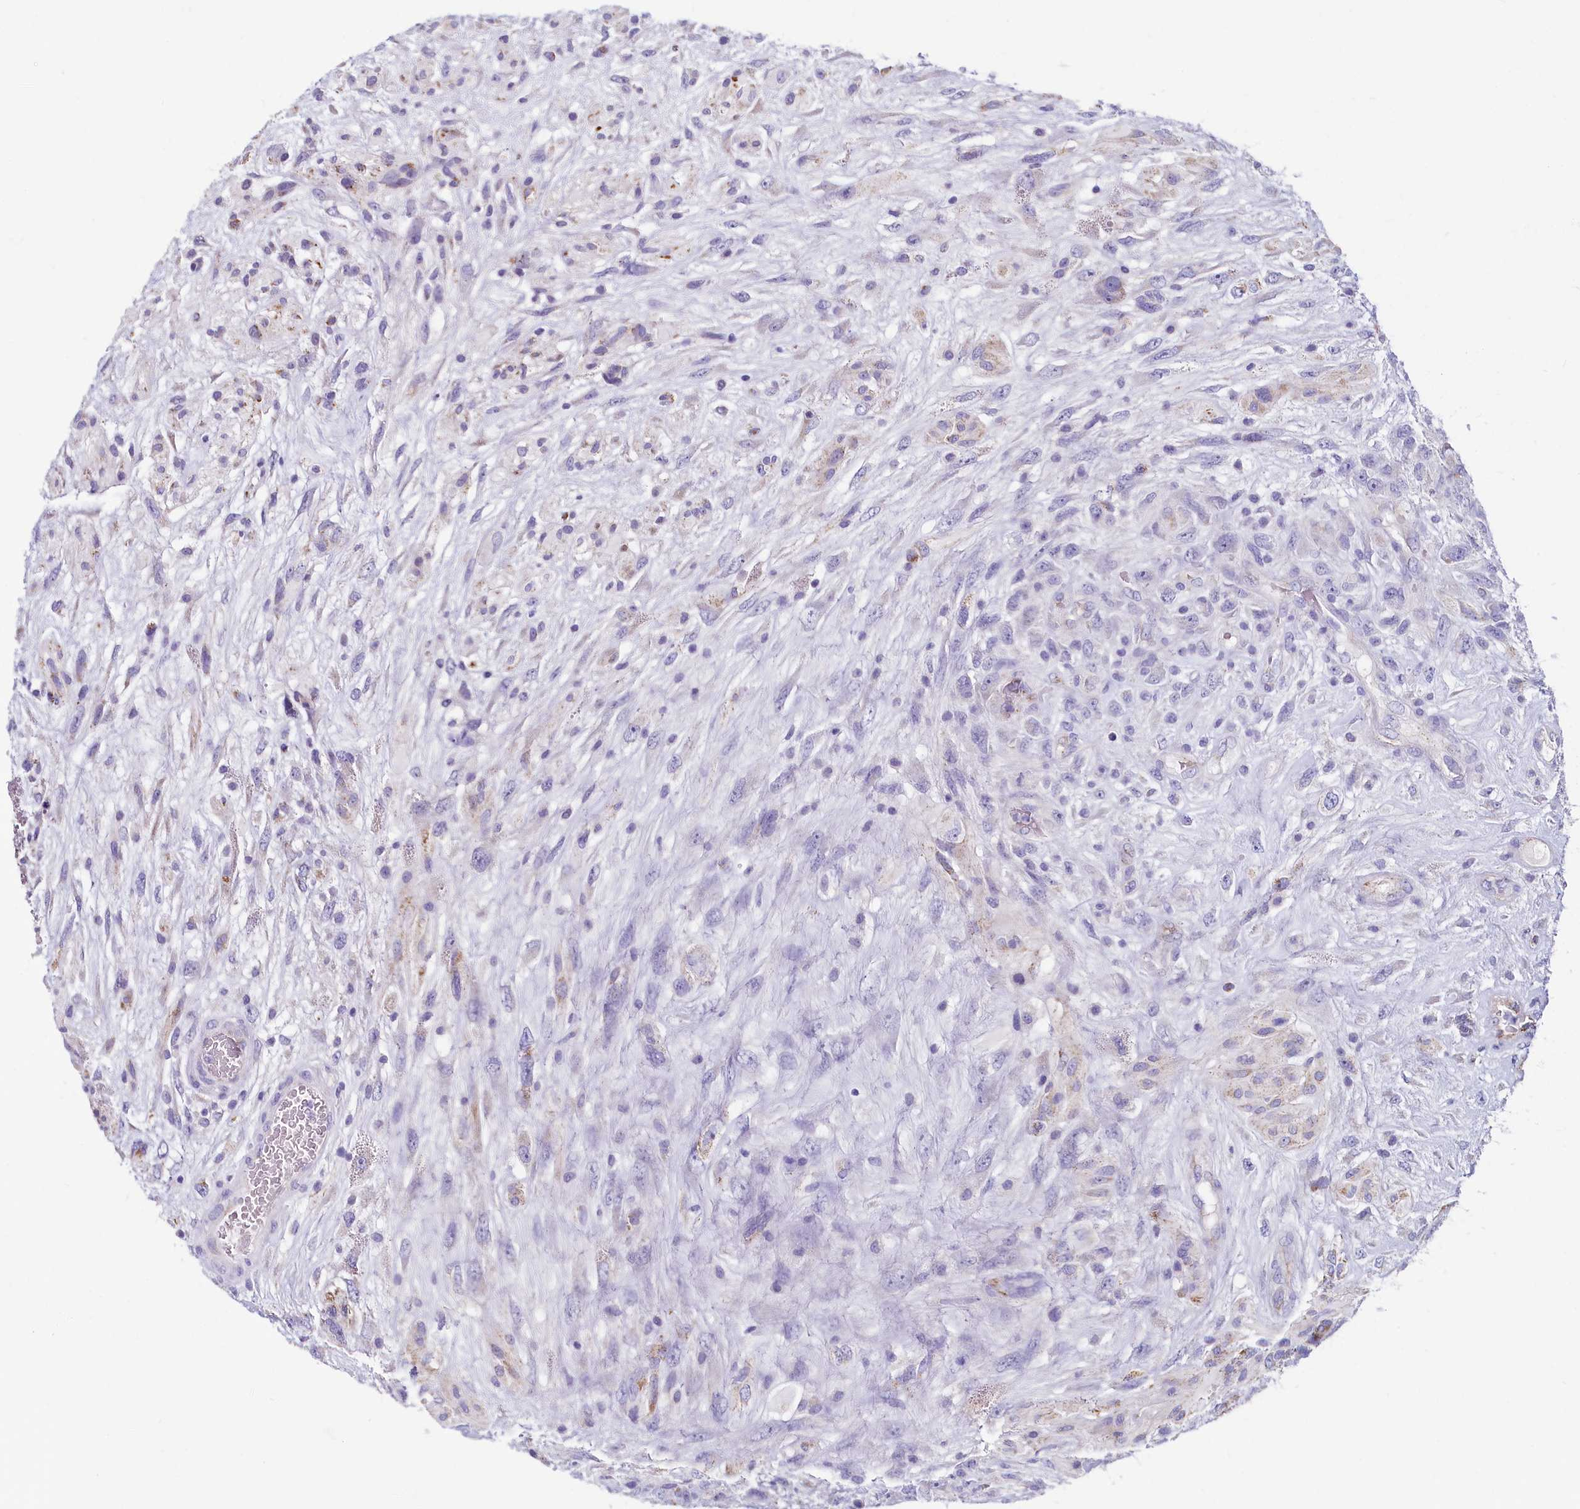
{"staining": {"intensity": "negative", "quantity": "none", "location": "none"}, "tissue": "glioma", "cell_type": "Tumor cells", "image_type": "cancer", "snomed": [{"axis": "morphology", "description": "Glioma, malignant, High grade"}, {"axis": "topography", "description": "Brain"}], "caption": "The histopathology image demonstrates no significant staining in tumor cells of malignant high-grade glioma.", "gene": "INSC", "patient": {"sex": "male", "age": 61}}